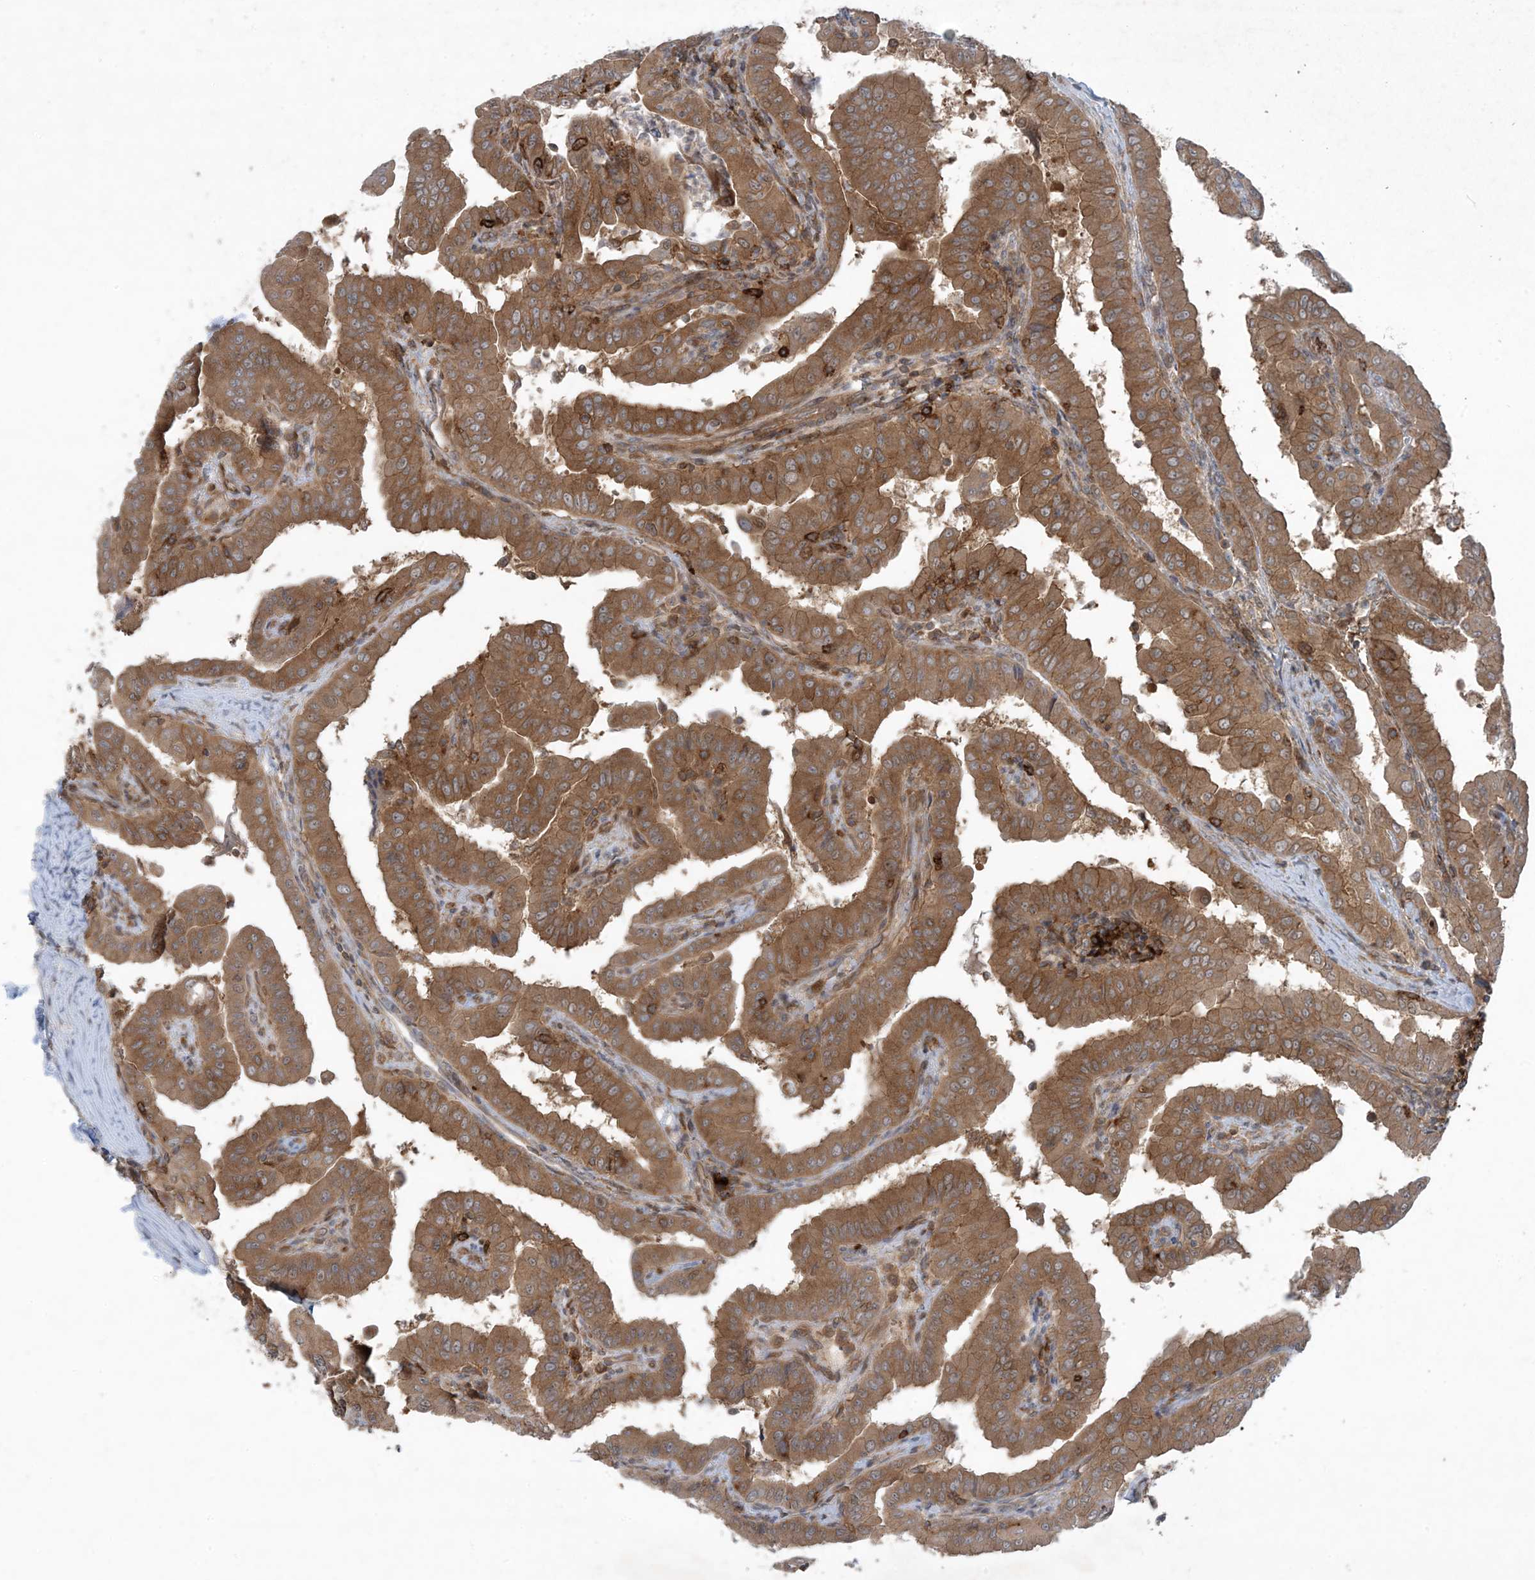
{"staining": {"intensity": "moderate", "quantity": ">75%", "location": "cytoplasmic/membranous"}, "tissue": "thyroid cancer", "cell_type": "Tumor cells", "image_type": "cancer", "snomed": [{"axis": "morphology", "description": "Papillary adenocarcinoma, NOS"}, {"axis": "topography", "description": "Thyroid gland"}], "caption": "Thyroid papillary adenocarcinoma stained with DAB immunohistochemistry exhibits medium levels of moderate cytoplasmic/membranous positivity in about >75% of tumor cells.", "gene": "STAM2", "patient": {"sex": "male", "age": 33}}